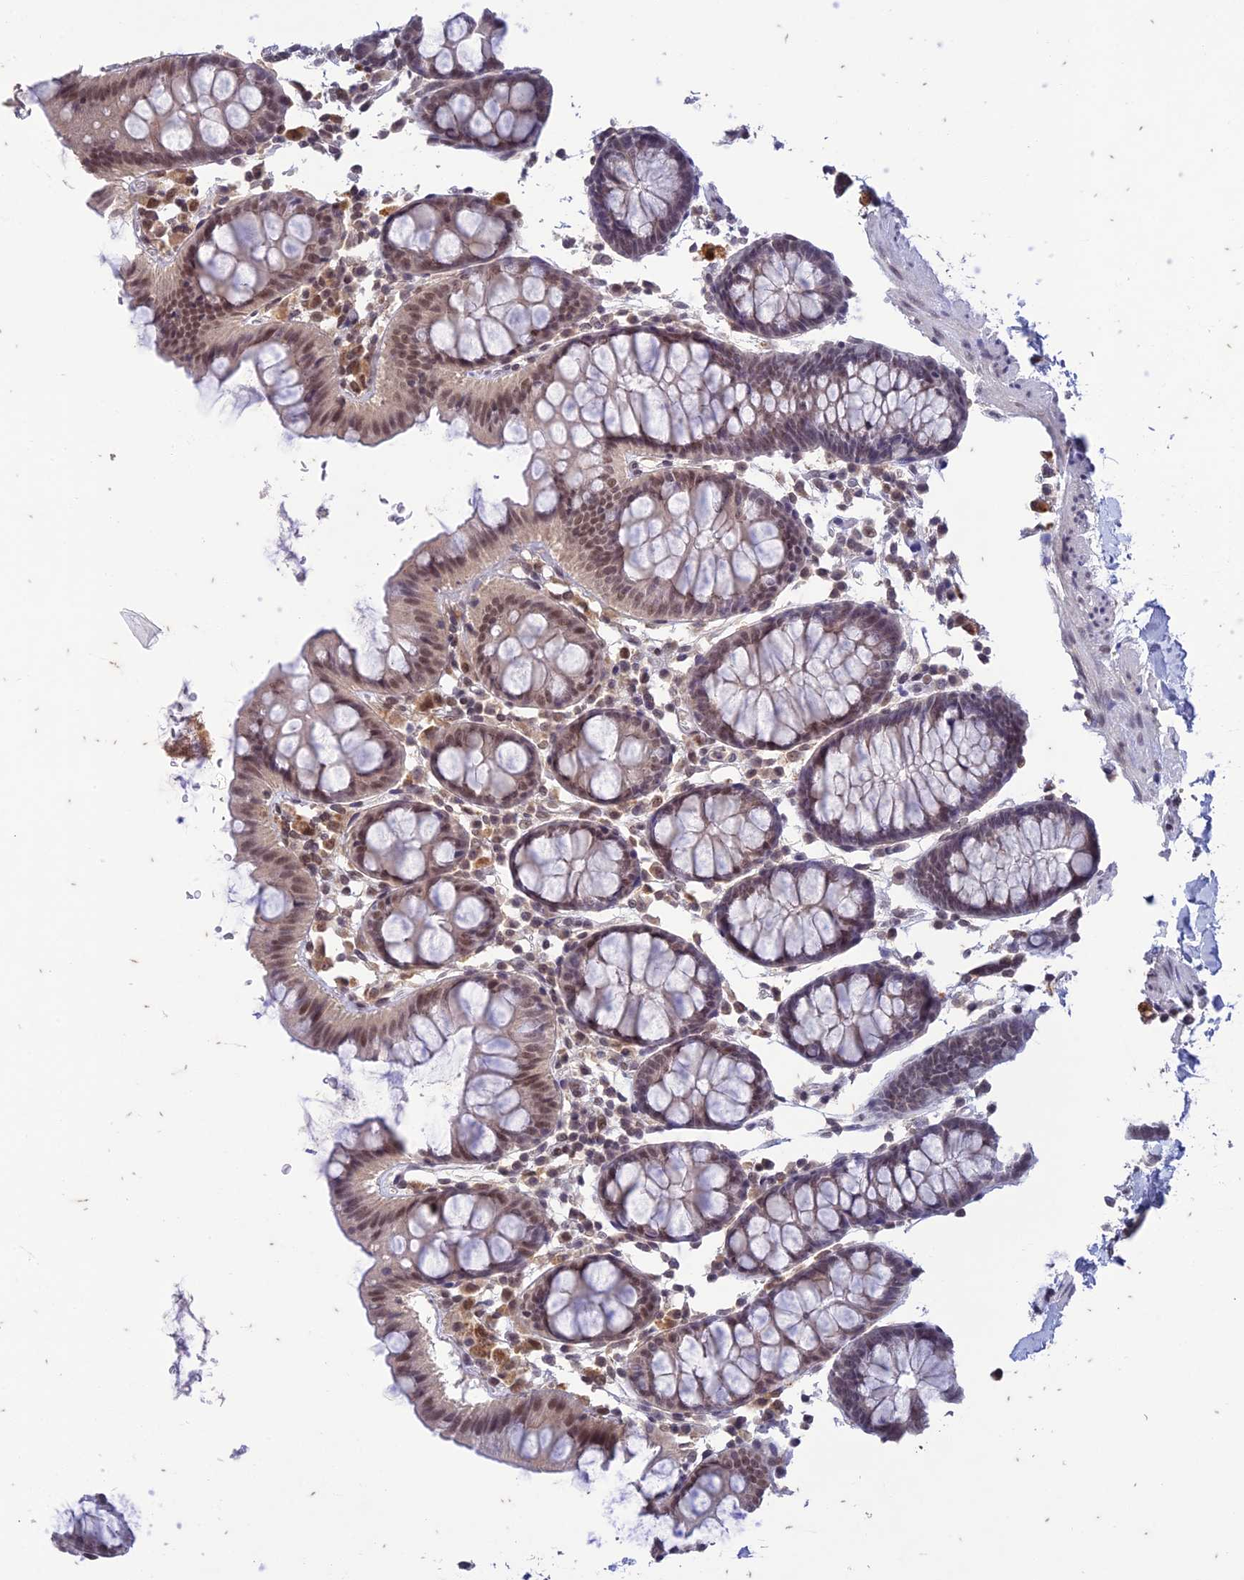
{"staining": {"intensity": "weak", "quantity": "25%-75%", "location": "nuclear"}, "tissue": "colon", "cell_type": "Endothelial cells", "image_type": "normal", "snomed": [{"axis": "morphology", "description": "Normal tissue, NOS"}, {"axis": "topography", "description": "Colon"}], "caption": "IHC histopathology image of benign colon: colon stained using IHC reveals low levels of weak protein expression localized specifically in the nuclear of endothelial cells, appearing as a nuclear brown color.", "gene": "POP4", "patient": {"sex": "male", "age": 75}}